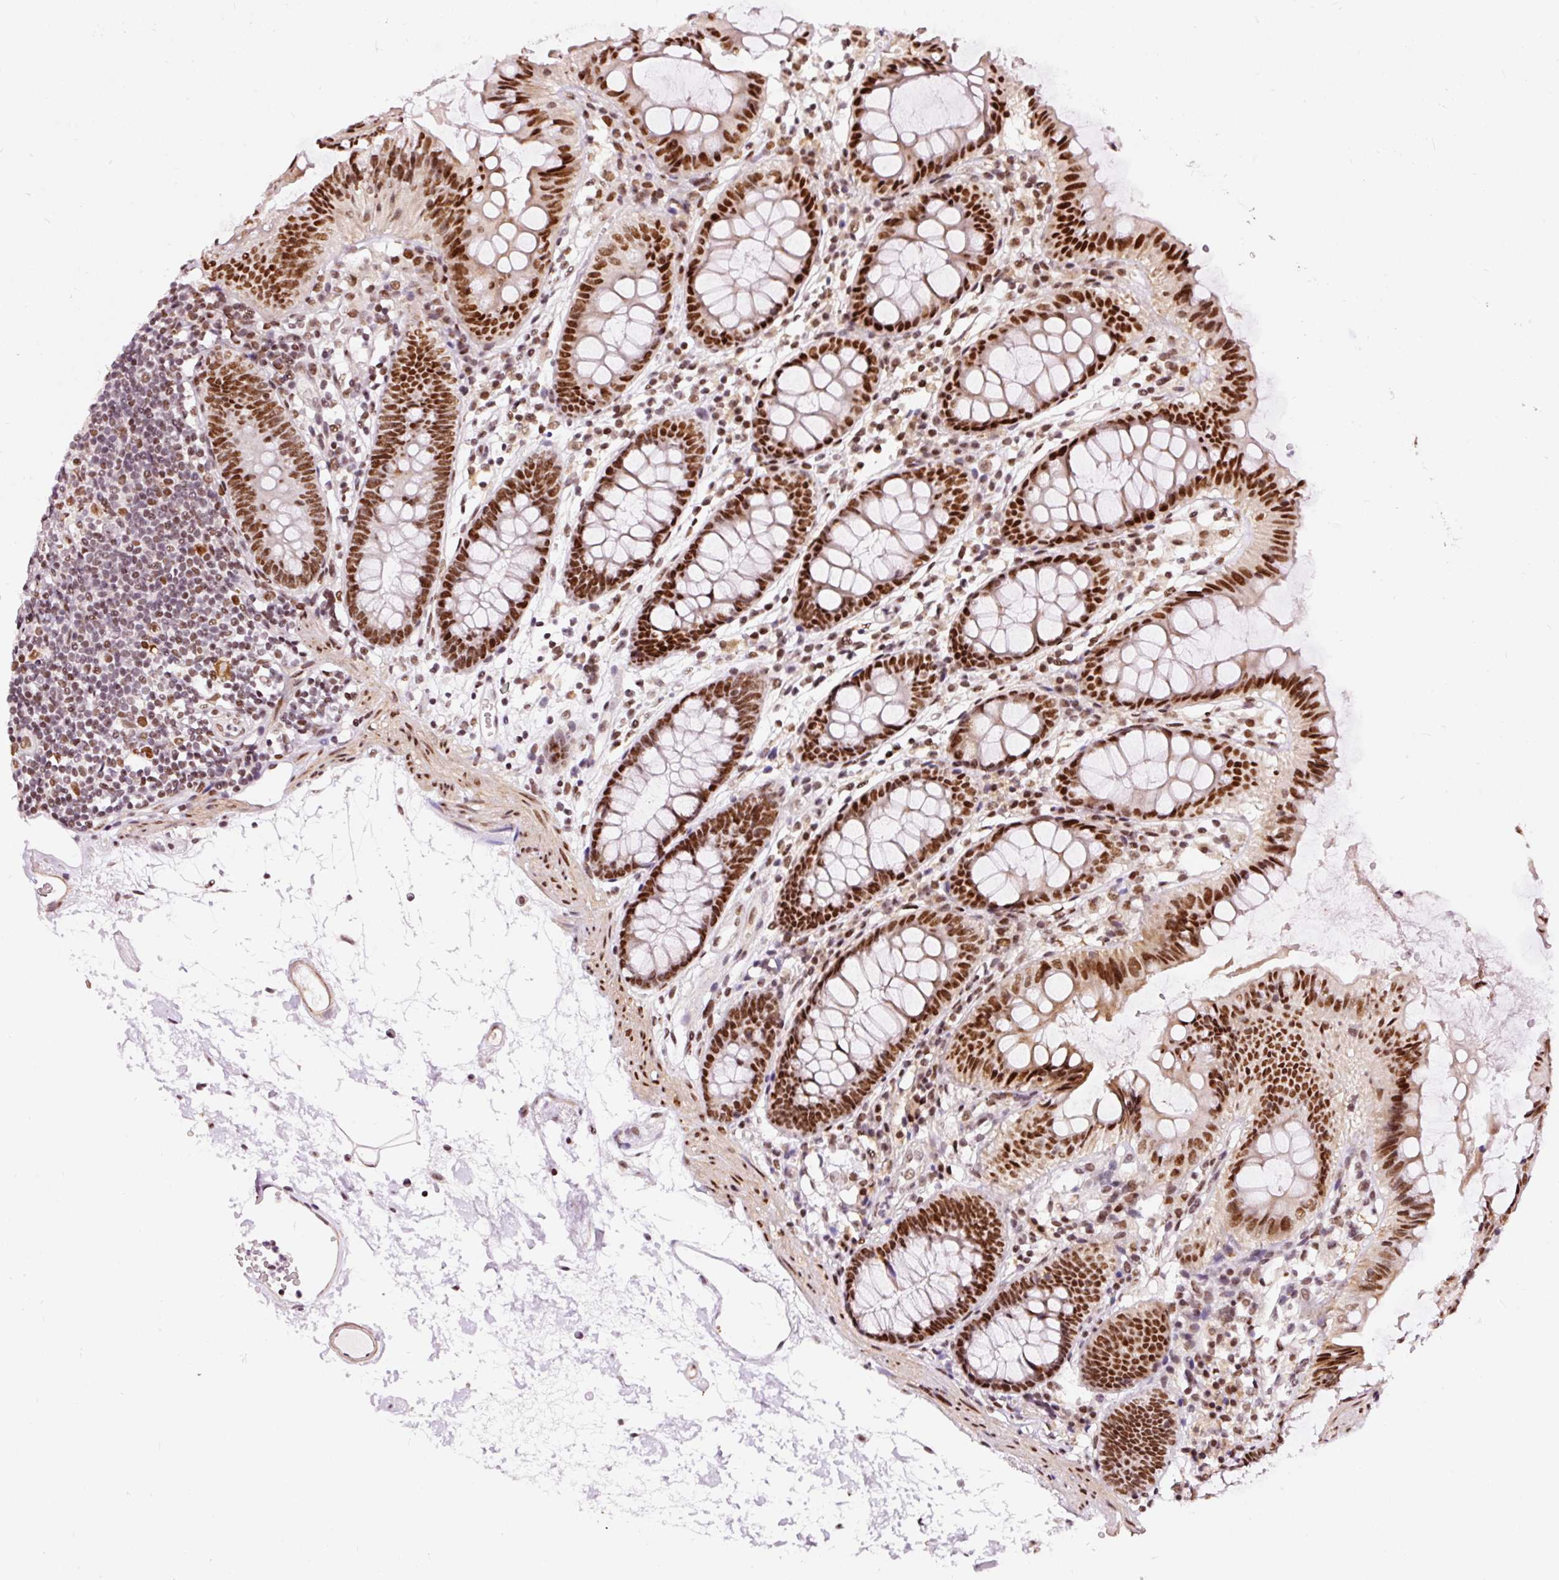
{"staining": {"intensity": "moderate", "quantity": ">75%", "location": "nuclear"}, "tissue": "colon", "cell_type": "Endothelial cells", "image_type": "normal", "snomed": [{"axis": "morphology", "description": "Normal tissue, NOS"}, {"axis": "topography", "description": "Colon"}], "caption": "IHC (DAB (3,3'-diaminobenzidine)) staining of normal human colon displays moderate nuclear protein expression in approximately >75% of endothelial cells.", "gene": "HNRNPC", "patient": {"sex": "female", "age": 84}}